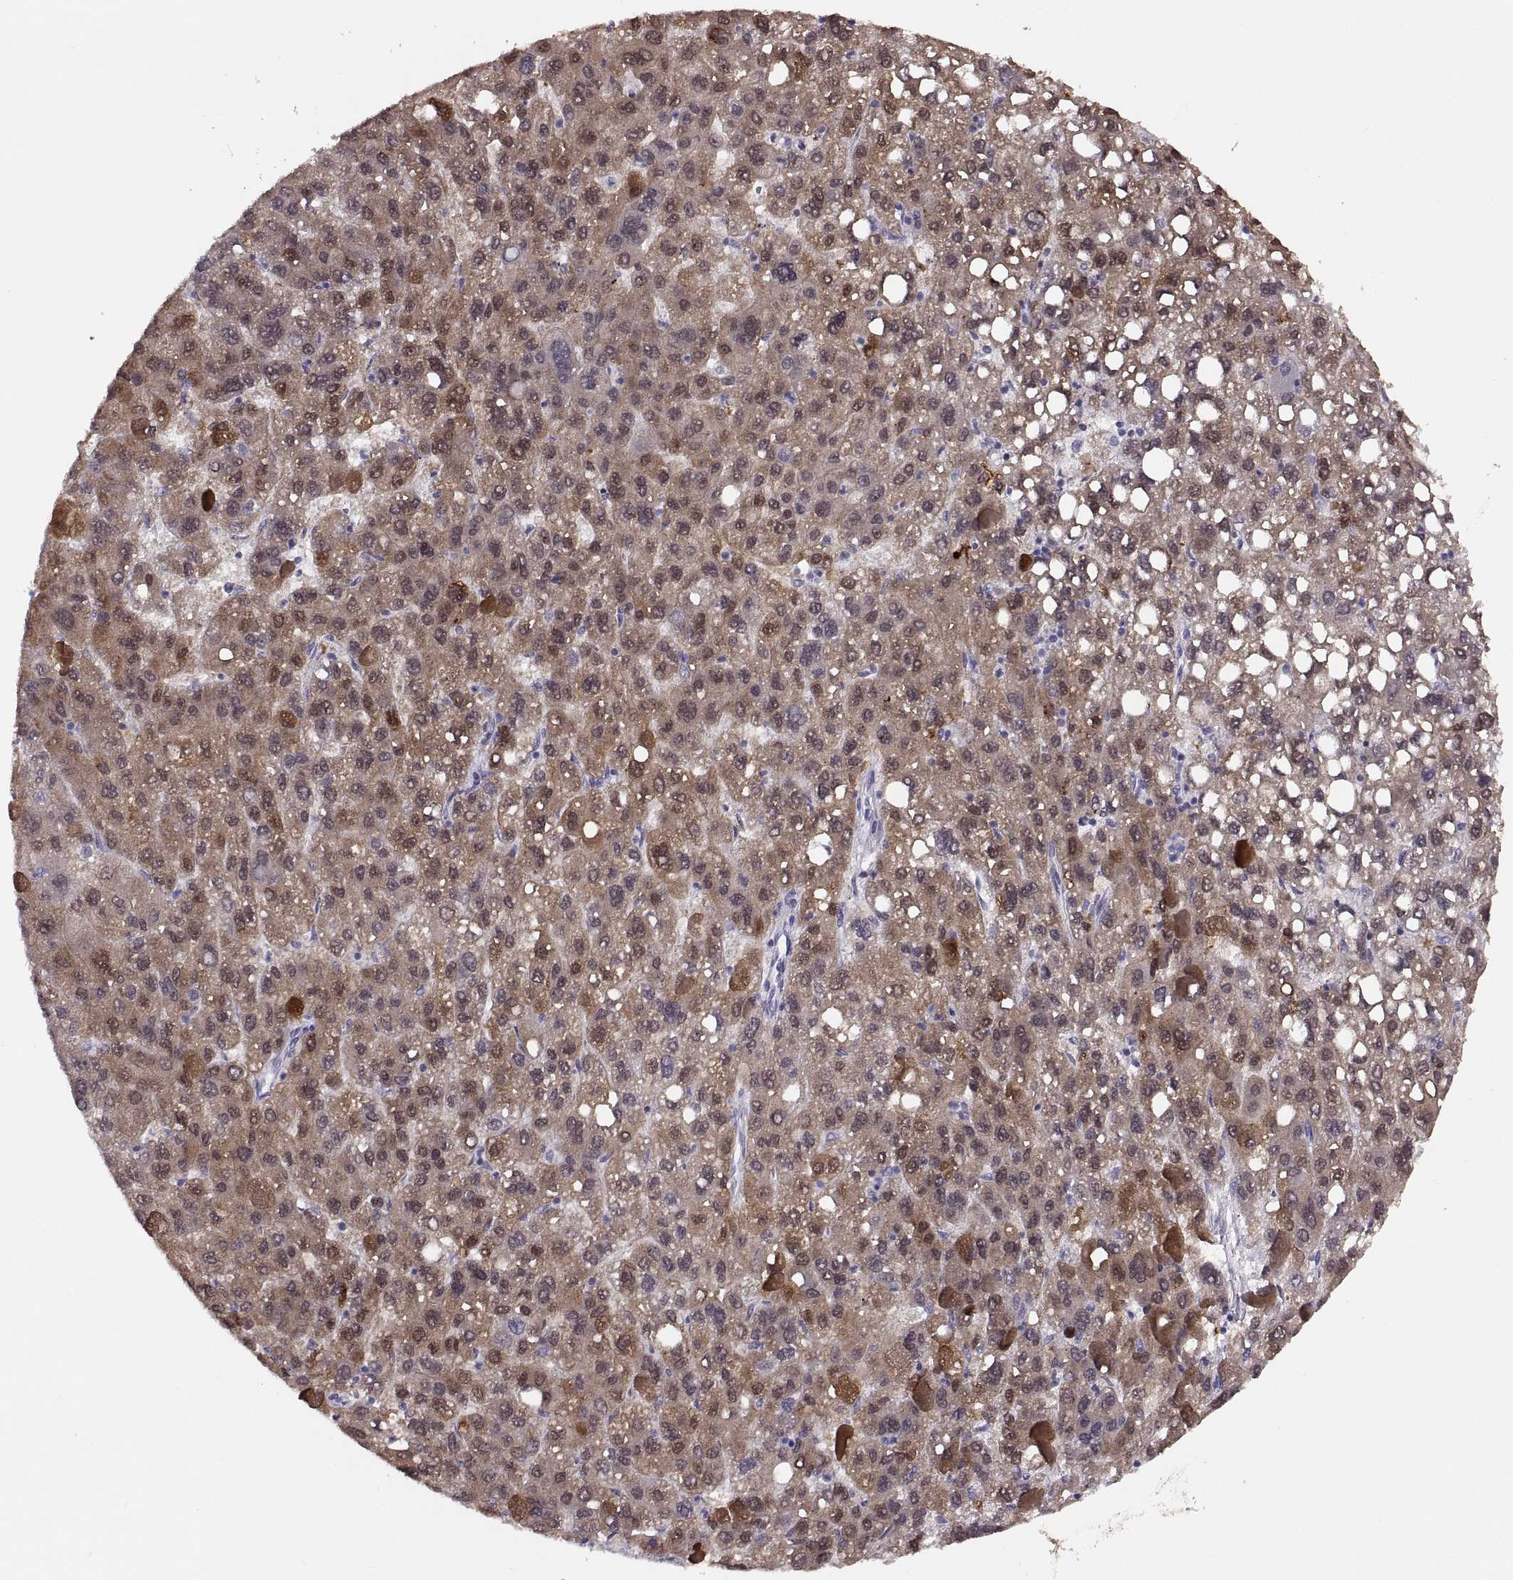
{"staining": {"intensity": "moderate", "quantity": "25%-75%", "location": "cytoplasmic/membranous"}, "tissue": "liver cancer", "cell_type": "Tumor cells", "image_type": "cancer", "snomed": [{"axis": "morphology", "description": "Carcinoma, Hepatocellular, NOS"}, {"axis": "topography", "description": "Liver"}], "caption": "Immunohistochemical staining of hepatocellular carcinoma (liver) exhibits moderate cytoplasmic/membranous protein staining in approximately 25%-75% of tumor cells. The staining was performed using DAB to visualize the protein expression in brown, while the nuclei were stained in blue with hematoxylin (Magnification: 20x).", "gene": "ADH6", "patient": {"sex": "female", "age": 82}}